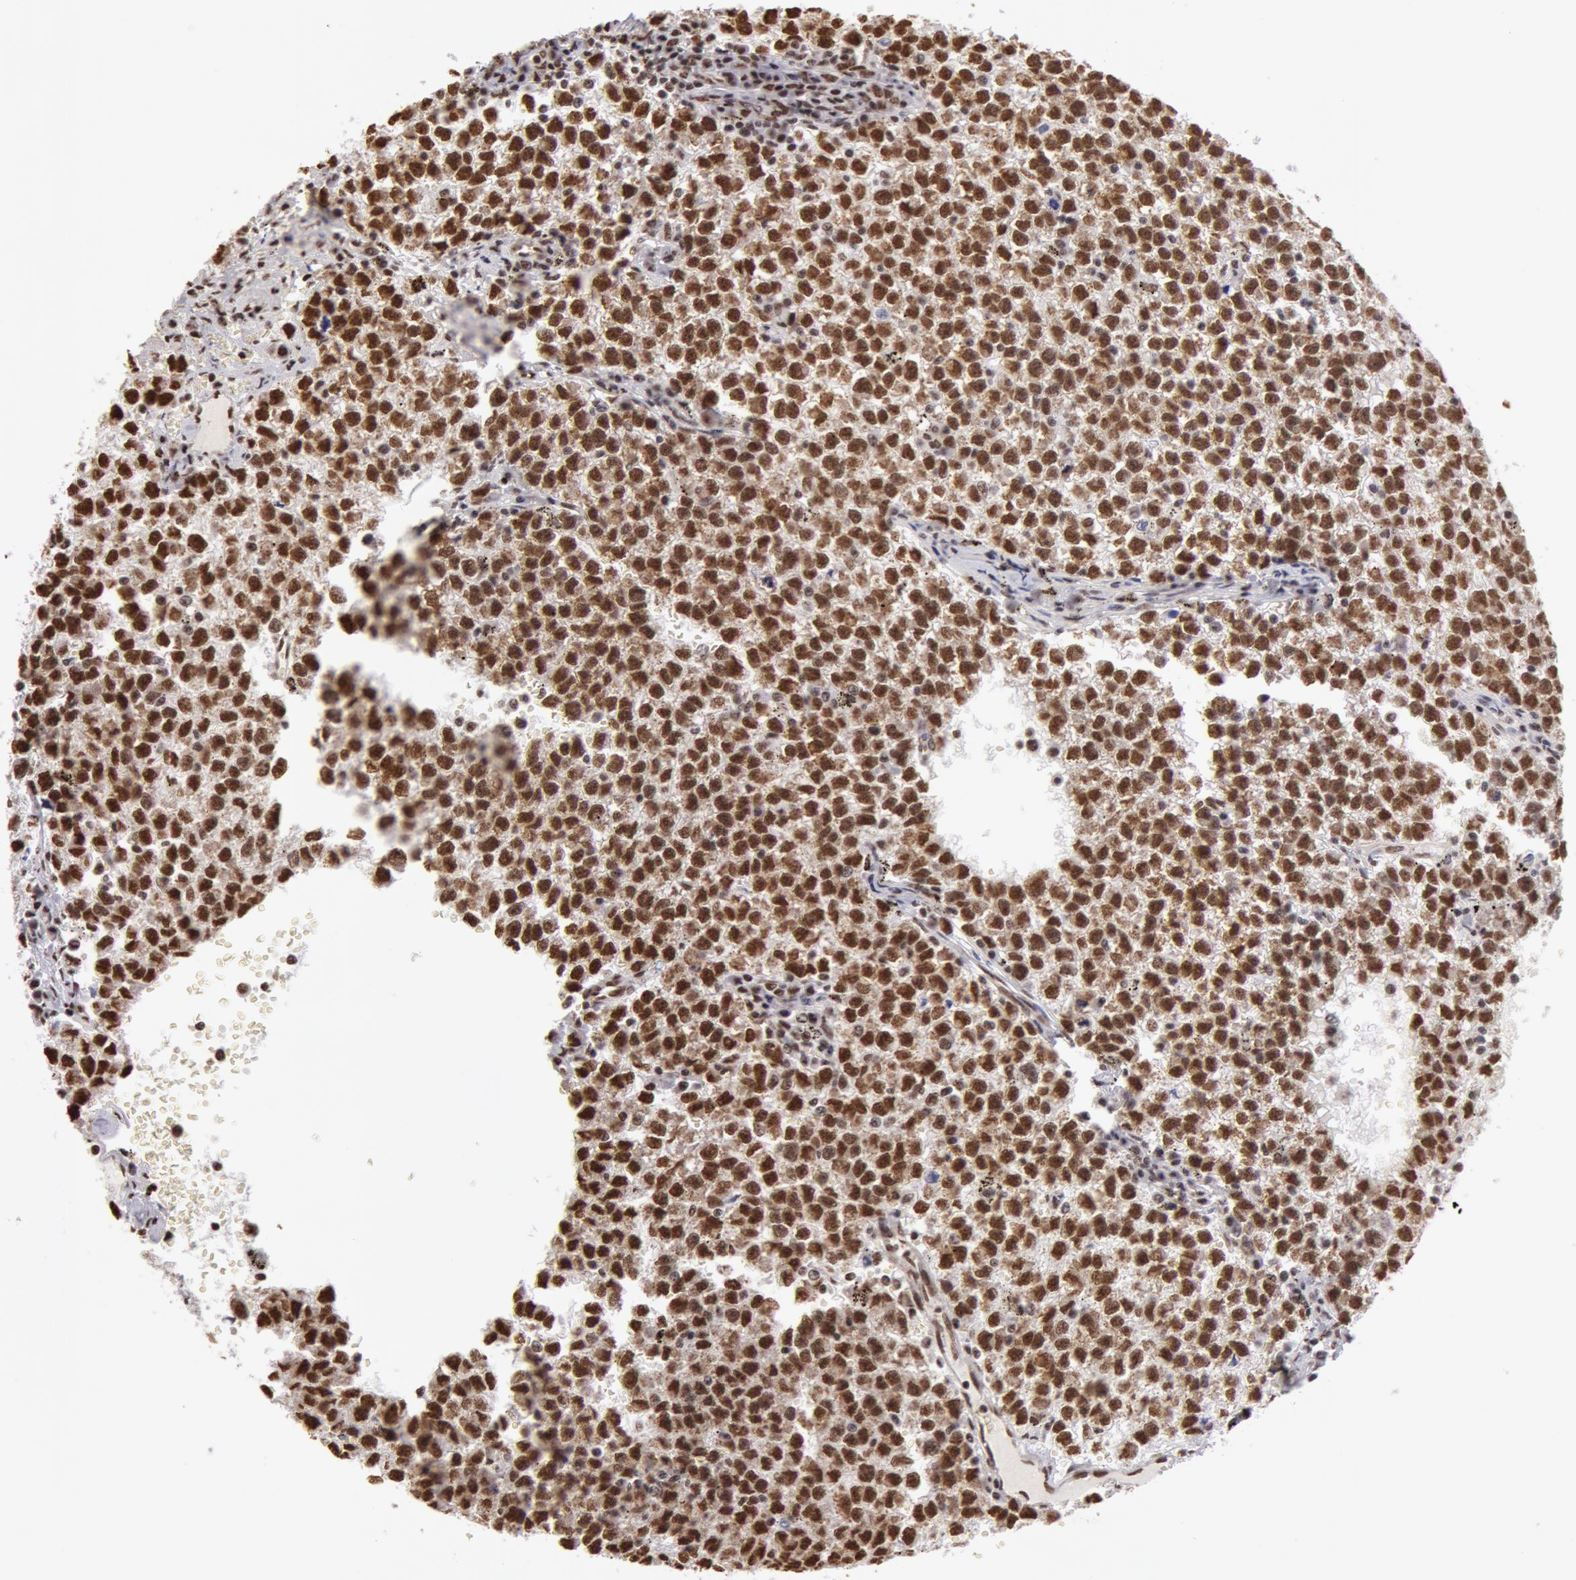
{"staining": {"intensity": "moderate", "quantity": "25%-75%", "location": "nuclear"}, "tissue": "testis cancer", "cell_type": "Tumor cells", "image_type": "cancer", "snomed": [{"axis": "morphology", "description": "Seminoma, NOS"}, {"axis": "topography", "description": "Testis"}], "caption": "Moderate nuclear staining for a protein is identified in about 25%-75% of tumor cells of seminoma (testis) using IHC.", "gene": "VRTN", "patient": {"sex": "male", "age": 35}}